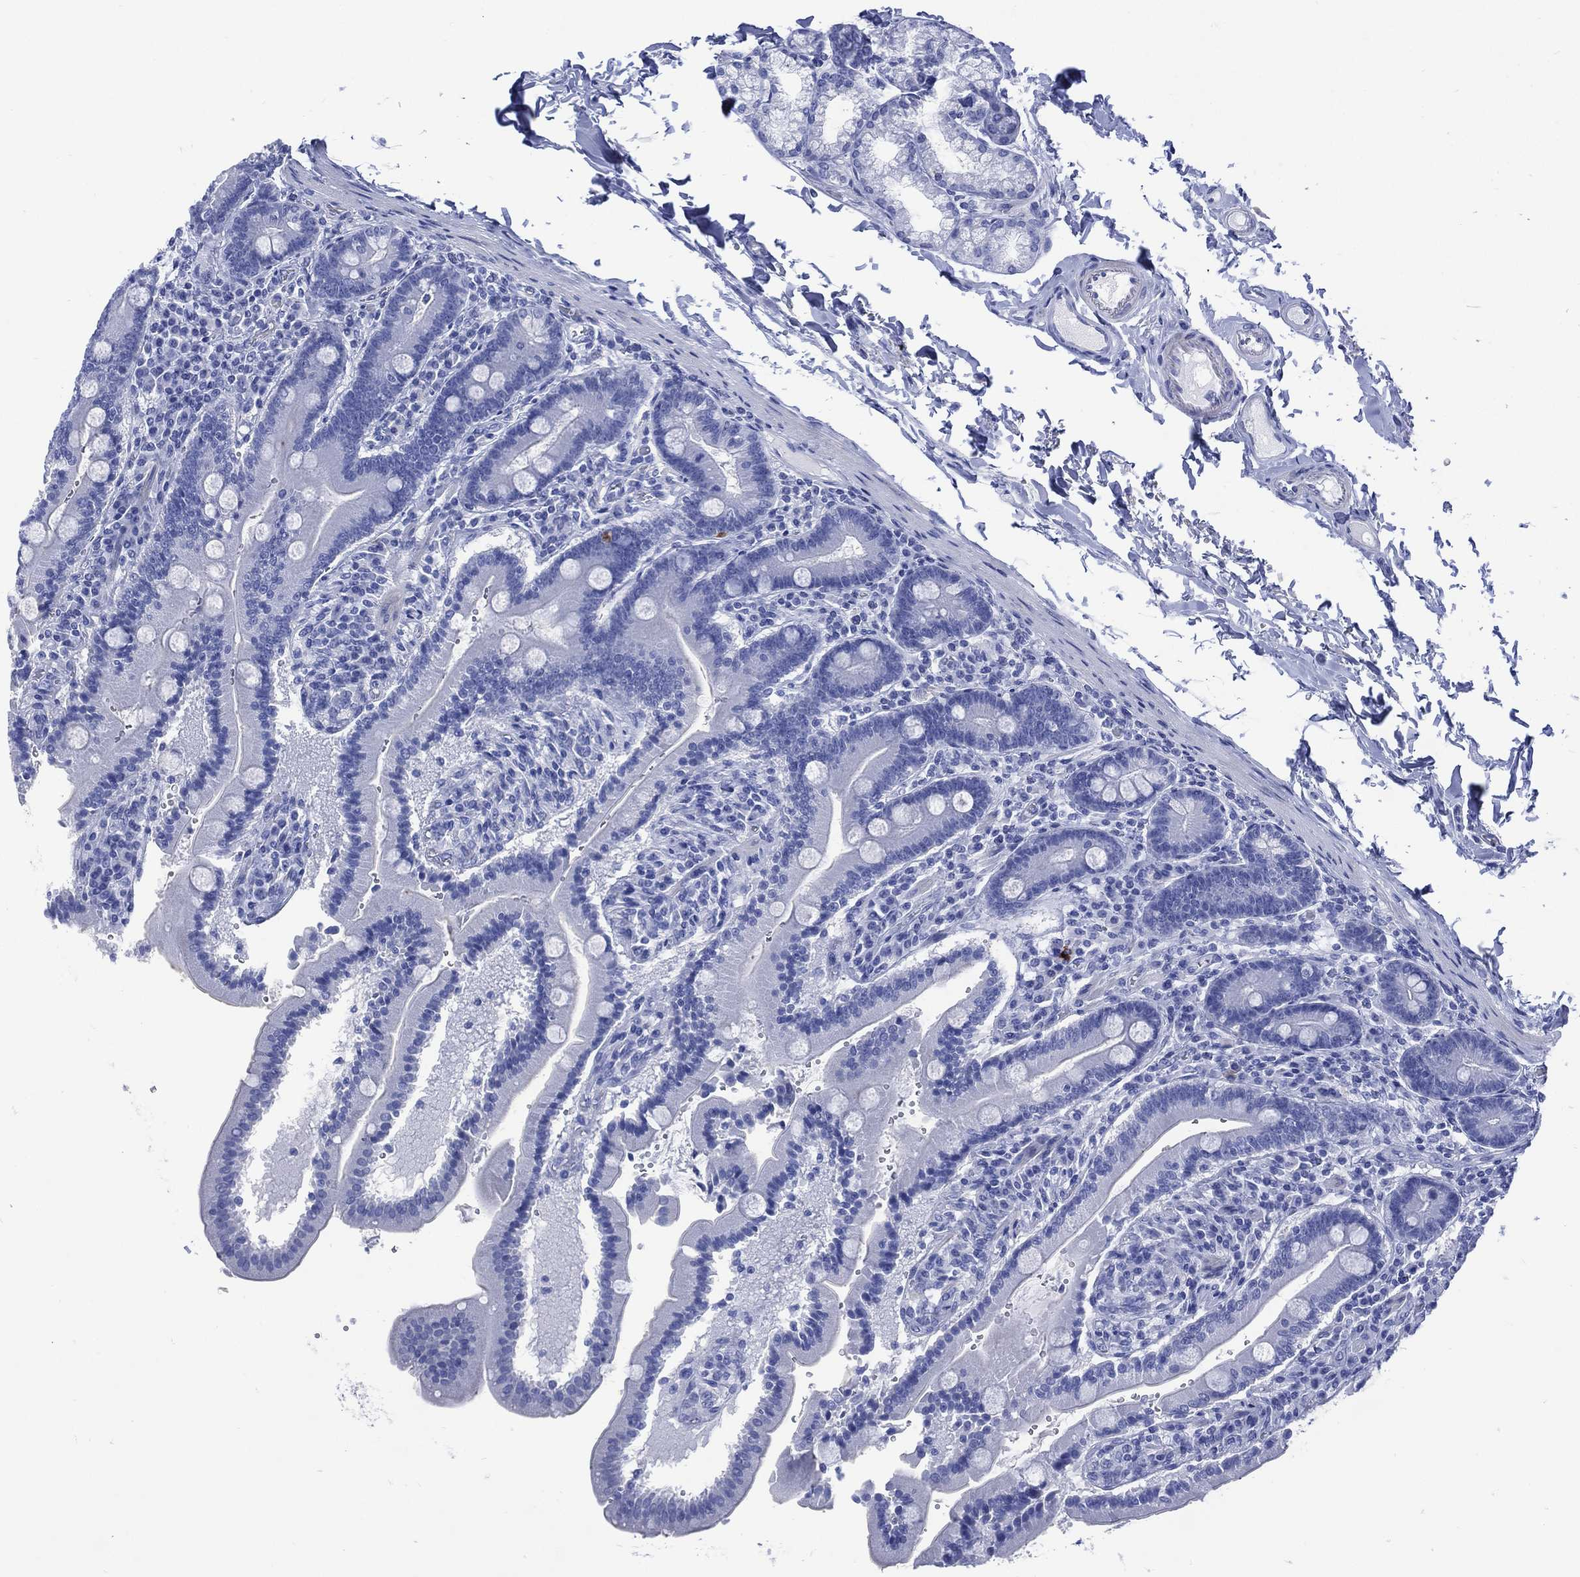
{"staining": {"intensity": "negative", "quantity": "none", "location": "none"}, "tissue": "duodenum", "cell_type": "Glandular cells", "image_type": "normal", "snomed": [{"axis": "morphology", "description": "Normal tissue, NOS"}, {"axis": "topography", "description": "Duodenum"}], "caption": "Photomicrograph shows no significant protein staining in glandular cells of normal duodenum.", "gene": "SHCBP1L", "patient": {"sex": "female", "age": 62}}